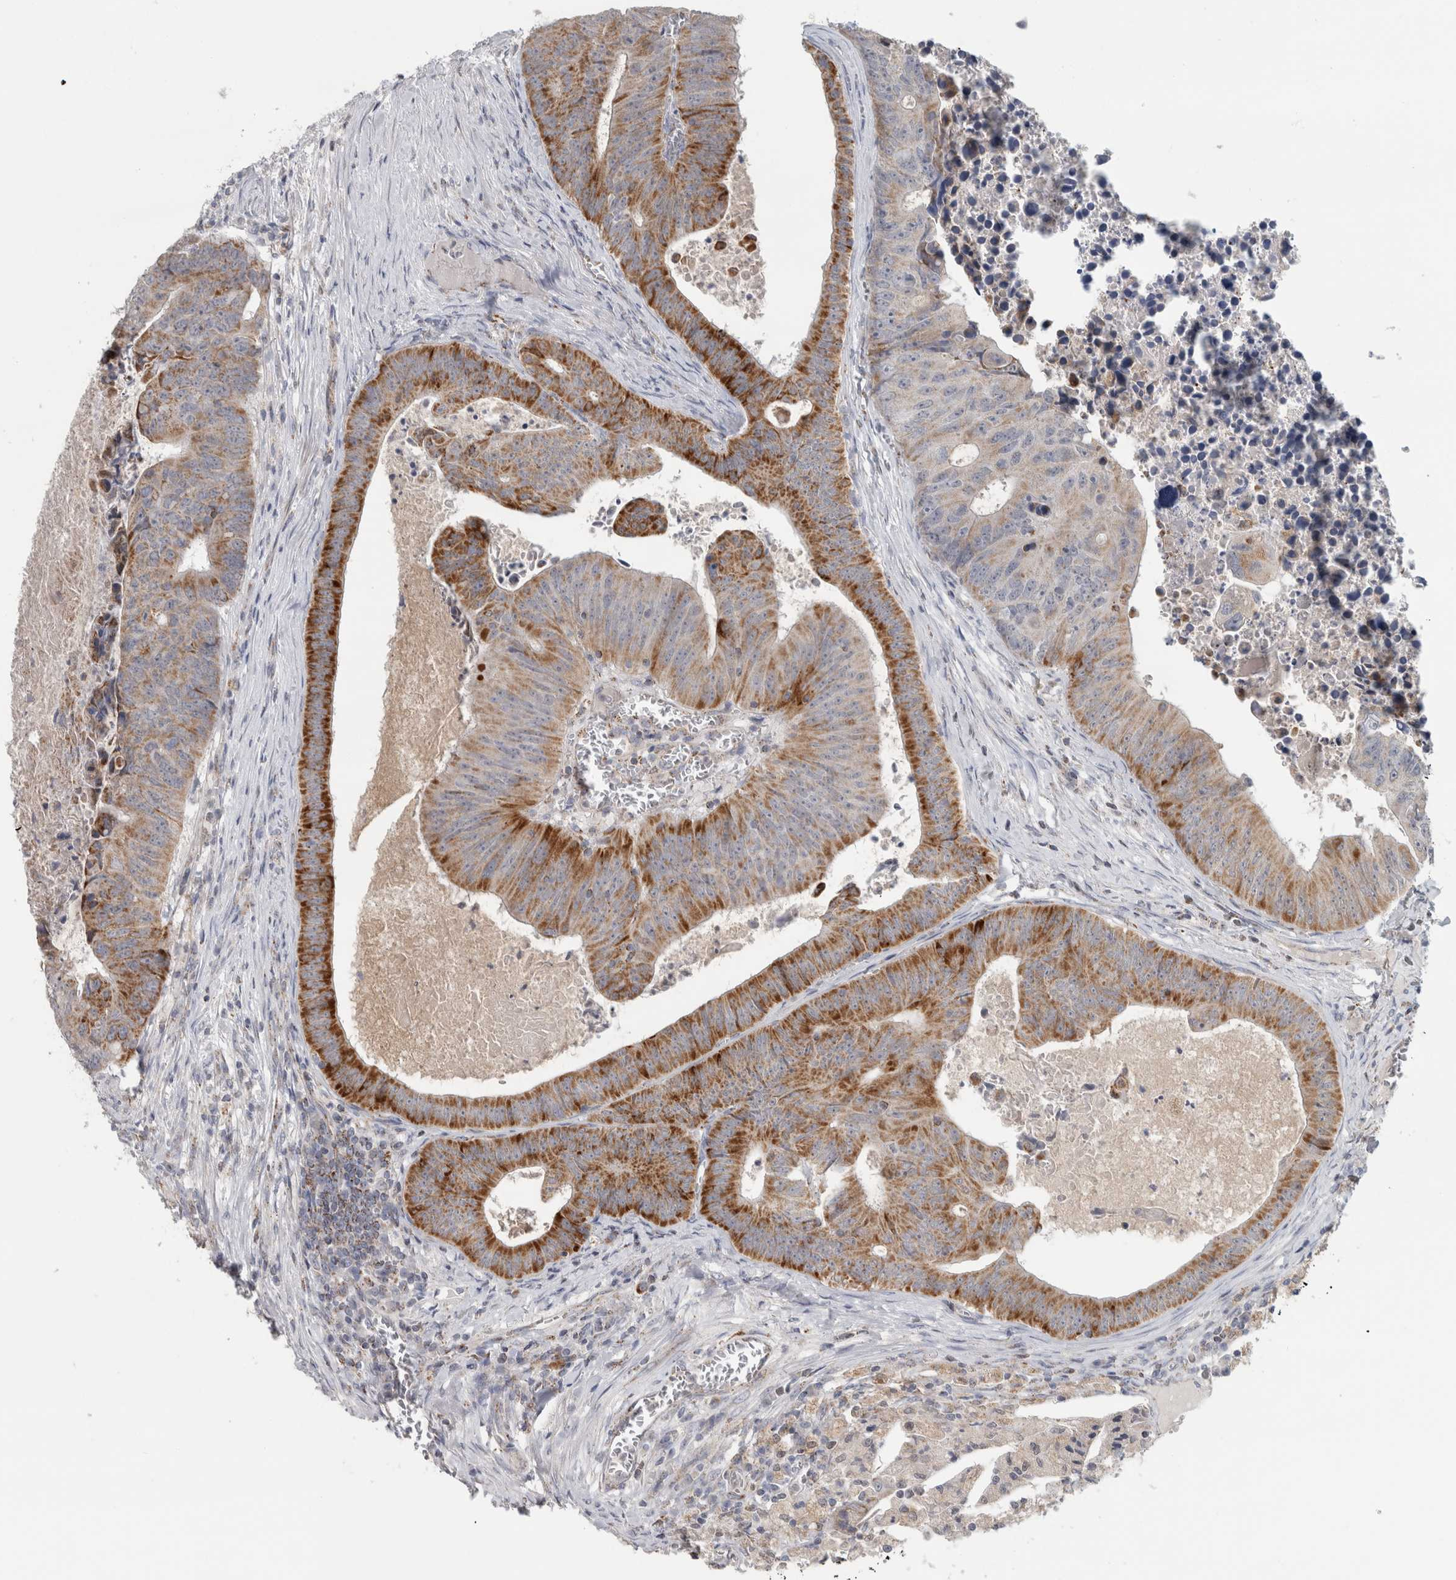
{"staining": {"intensity": "strong", "quantity": ">75%", "location": "cytoplasmic/membranous"}, "tissue": "colorectal cancer", "cell_type": "Tumor cells", "image_type": "cancer", "snomed": [{"axis": "morphology", "description": "Adenocarcinoma, NOS"}, {"axis": "topography", "description": "Colon"}], "caption": "Colorectal adenocarcinoma was stained to show a protein in brown. There is high levels of strong cytoplasmic/membranous positivity in about >75% of tumor cells. (brown staining indicates protein expression, while blue staining denotes nuclei).", "gene": "RAB18", "patient": {"sex": "male", "age": 87}}